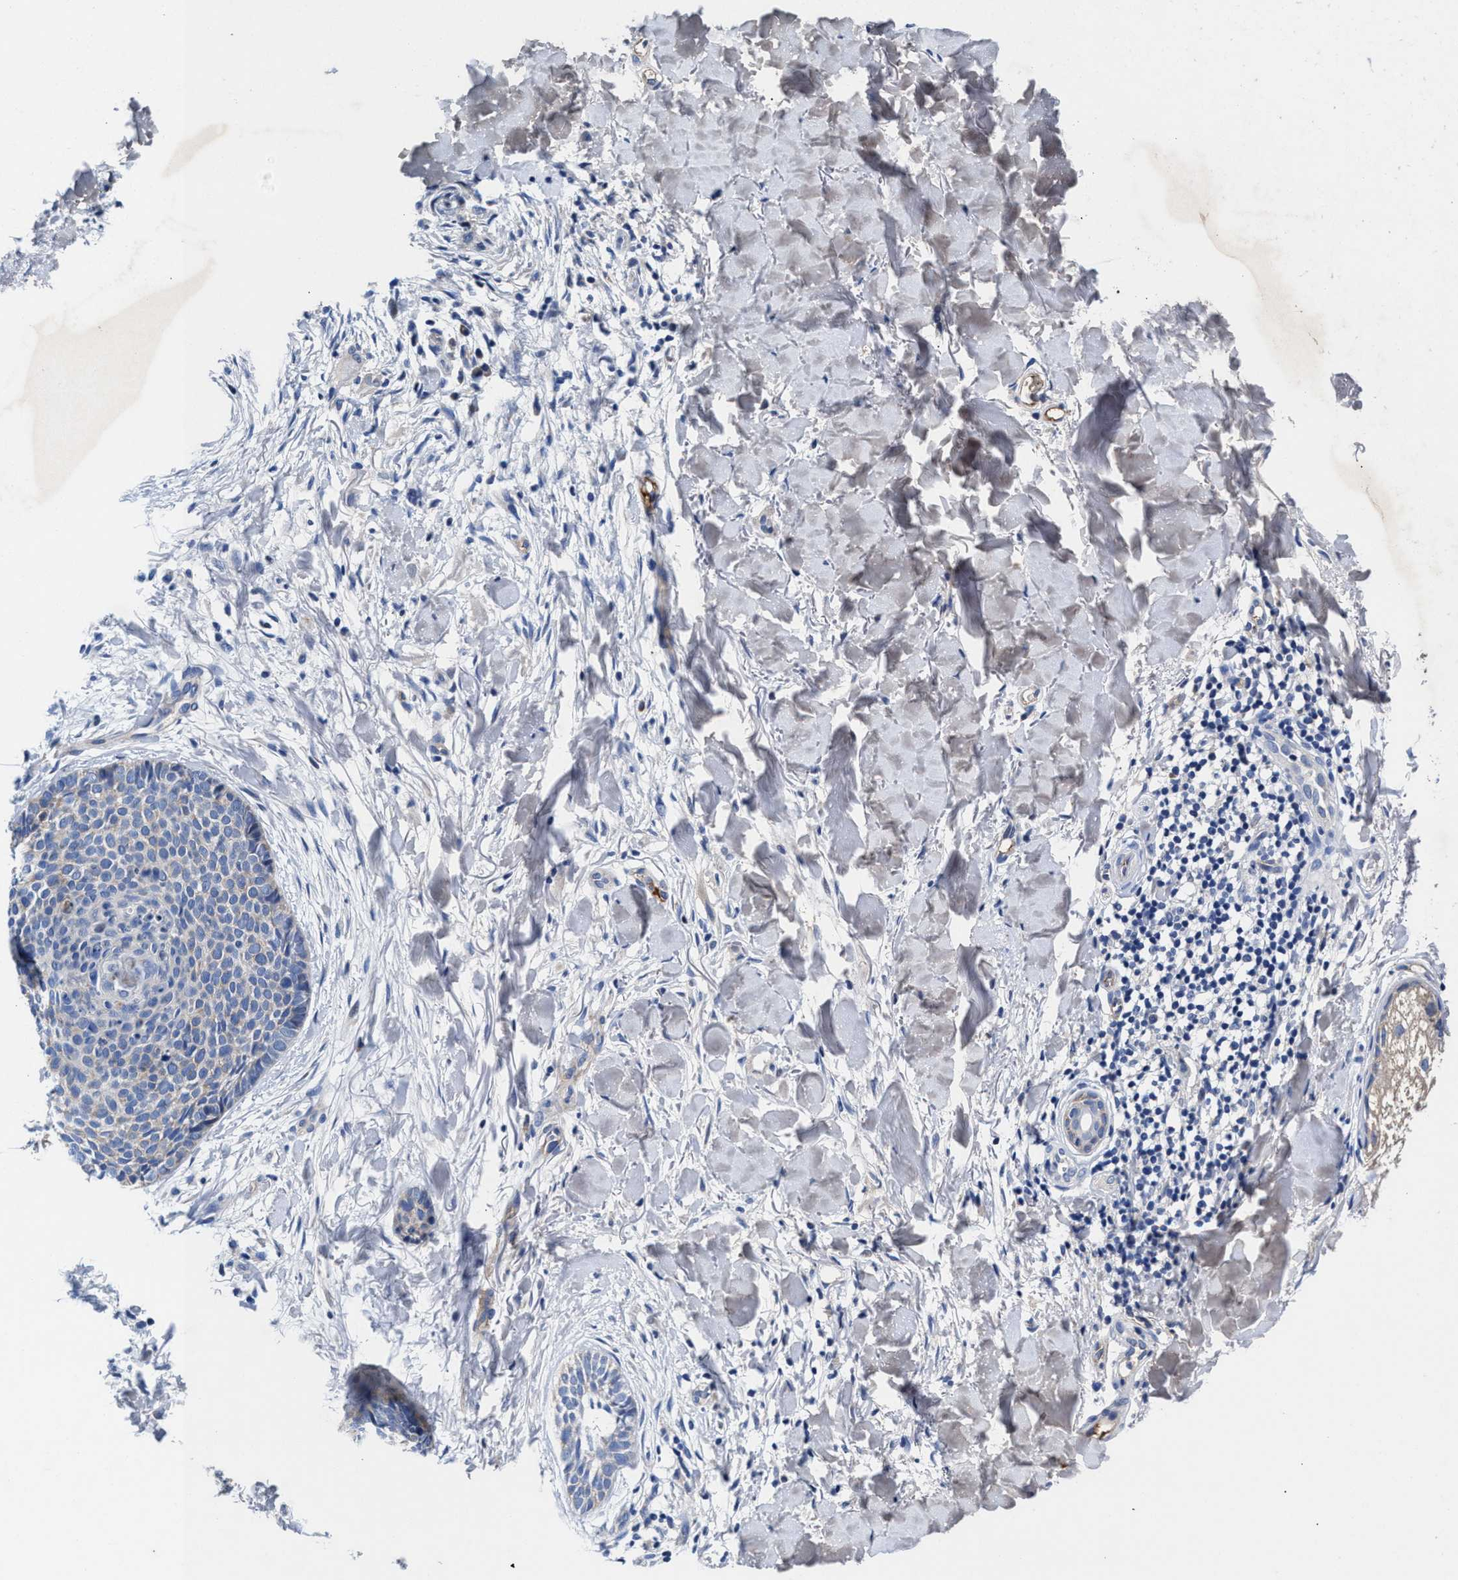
{"staining": {"intensity": "negative", "quantity": "none", "location": "none"}, "tissue": "skin cancer", "cell_type": "Tumor cells", "image_type": "cancer", "snomed": [{"axis": "morphology", "description": "Normal tissue, NOS"}, {"axis": "morphology", "description": "Basal cell carcinoma"}, {"axis": "topography", "description": "Skin"}], "caption": "Photomicrograph shows no significant protein staining in tumor cells of skin cancer.", "gene": "DHRS13", "patient": {"sex": "male", "age": 67}}